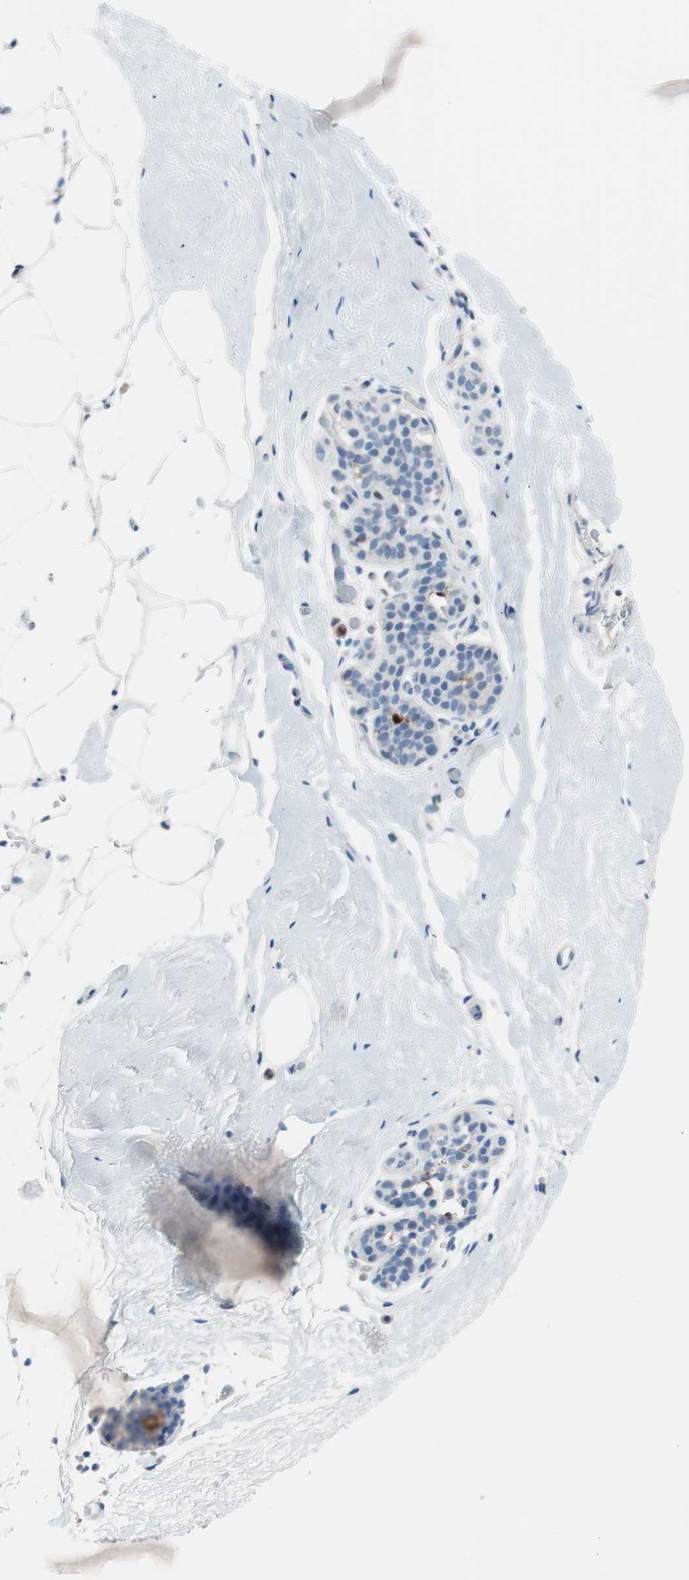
{"staining": {"intensity": "negative", "quantity": "none", "location": "none"}, "tissue": "breast", "cell_type": "Adipocytes", "image_type": "normal", "snomed": [{"axis": "morphology", "description": "Normal tissue, NOS"}, {"axis": "topography", "description": "Breast"}], "caption": "Photomicrograph shows no significant protein staining in adipocytes of benign breast. (DAB (3,3'-diaminobenzidine) immunohistochemistry (IHC) visualized using brightfield microscopy, high magnification).", "gene": "IL18", "patient": {"sex": "female", "age": 75}}